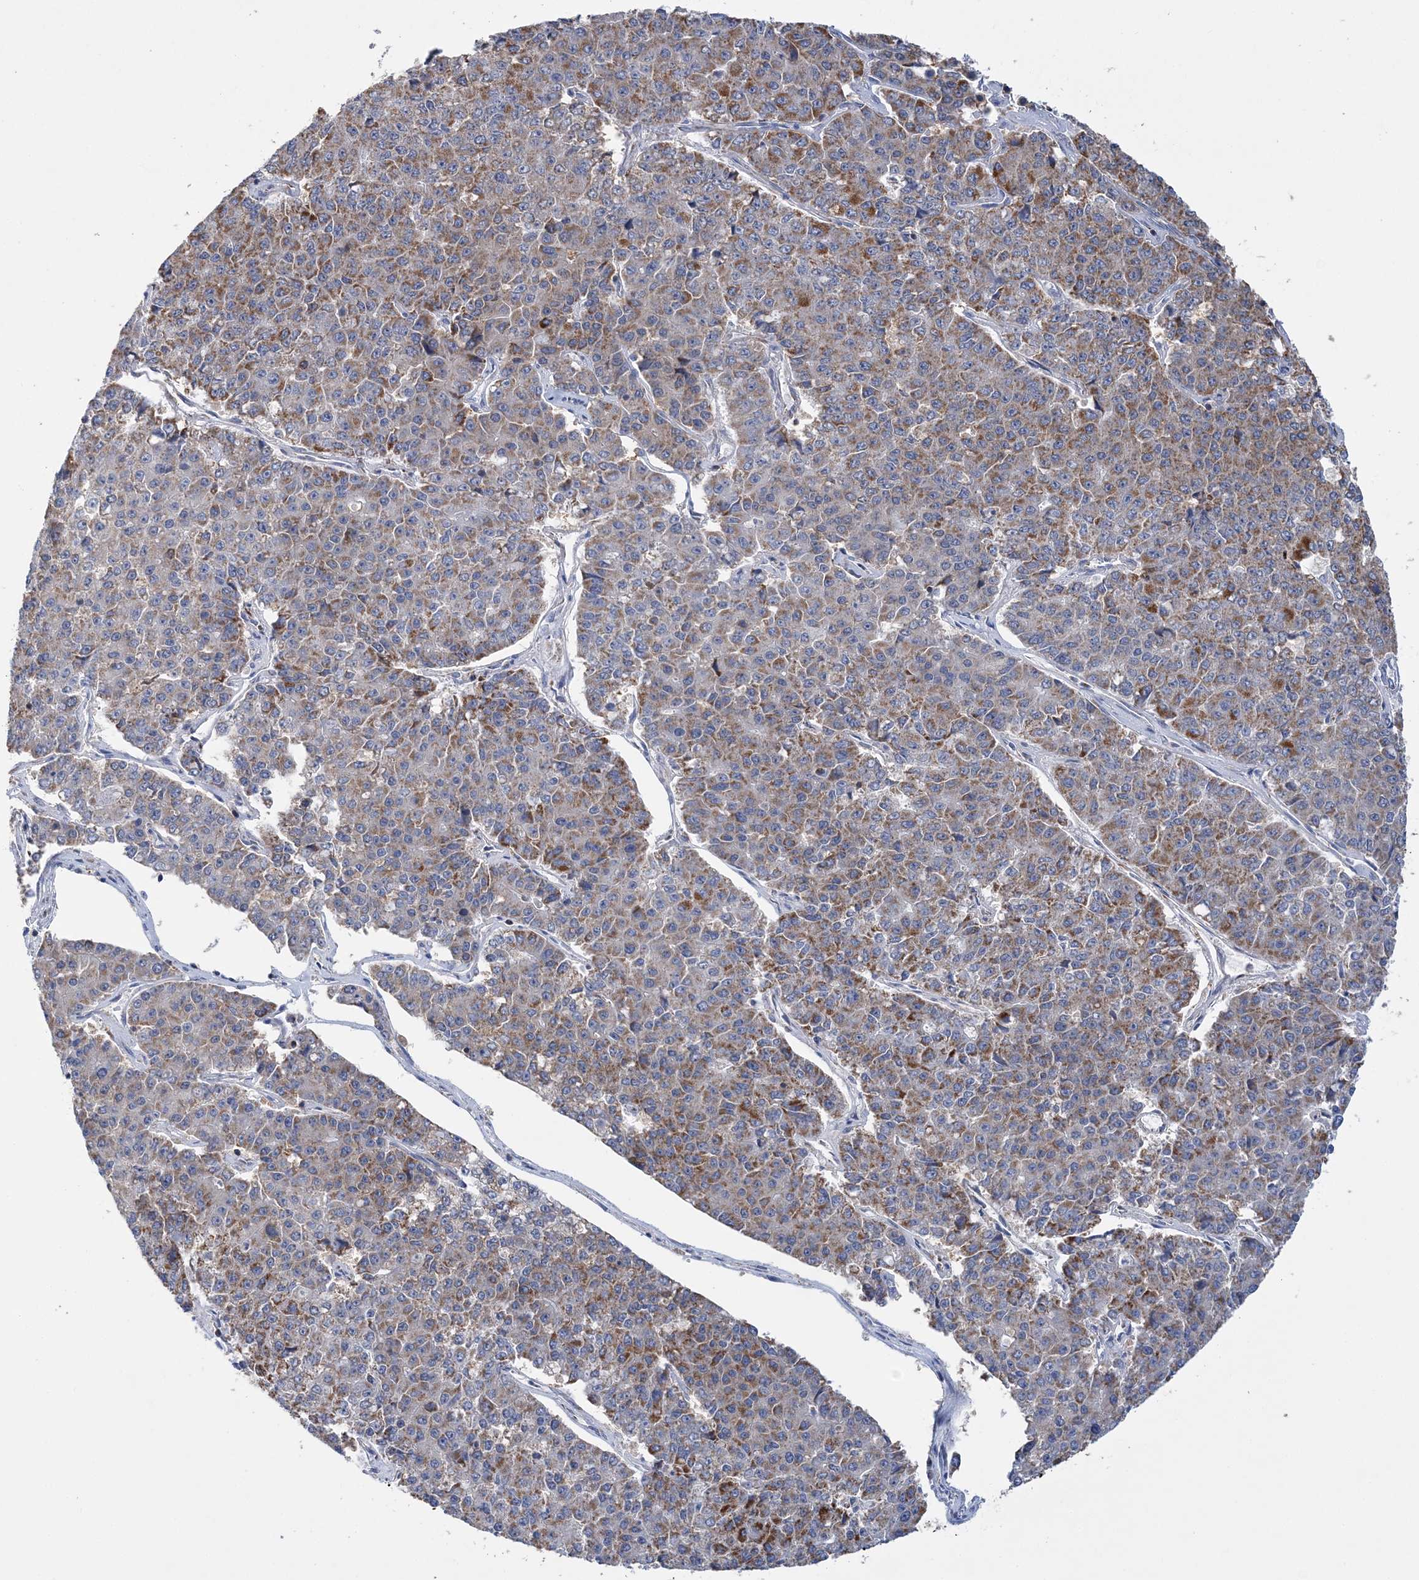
{"staining": {"intensity": "moderate", "quantity": ">75%", "location": "cytoplasmic/membranous"}, "tissue": "pancreatic cancer", "cell_type": "Tumor cells", "image_type": "cancer", "snomed": [{"axis": "morphology", "description": "Adenocarcinoma, NOS"}, {"axis": "topography", "description": "Pancreas"}], "caption": "High-power microscopy captured an immunohistochemistry image of pancreatic cancer (adenocarcinoma), revealing moderate cytoplasmic/membranous staining in approximately >75% of tumor cells.", "gene": "TTC32", "patient": {"sex": "male", "age": 50}}